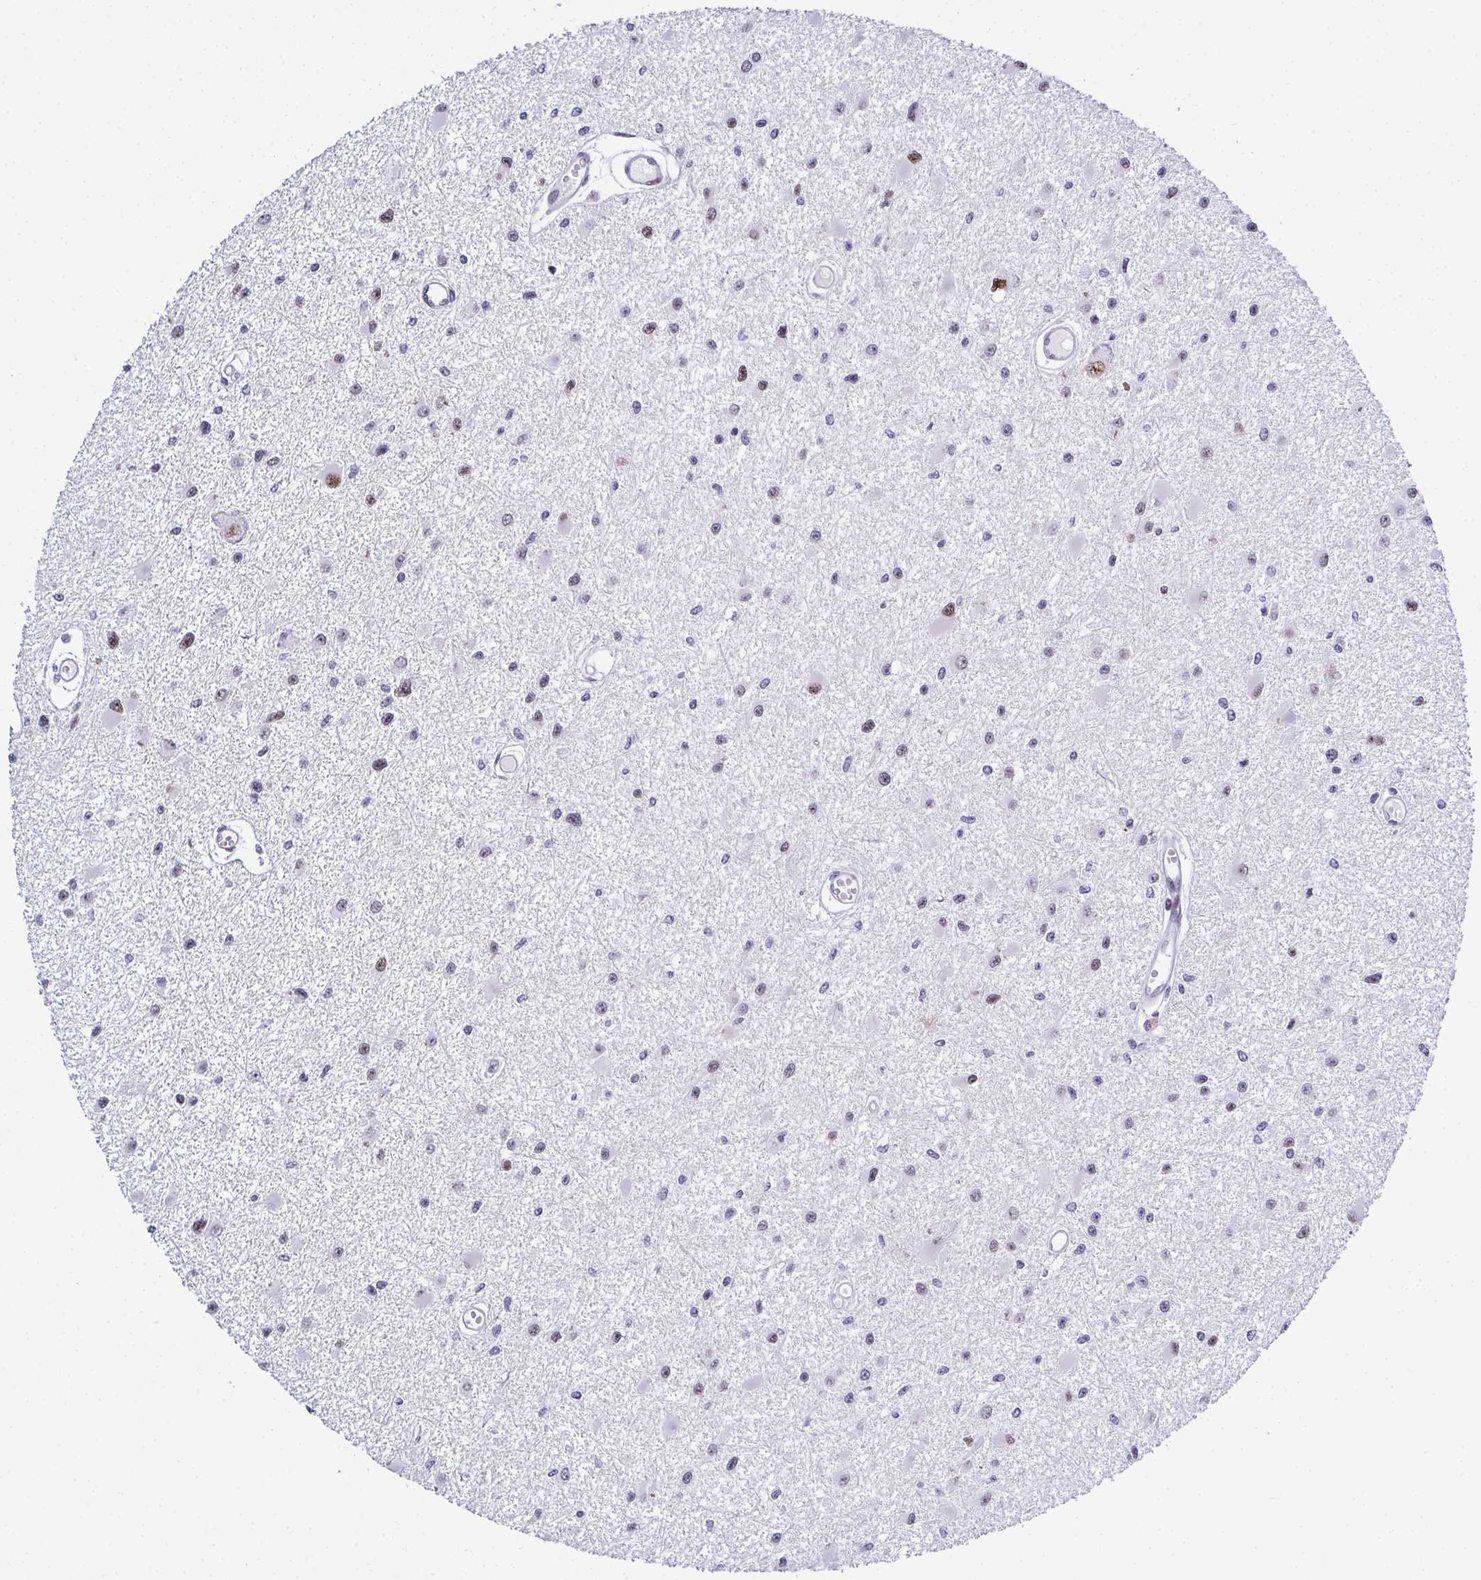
{"staining": {"intensity": "moderate", "quantity": "<25%", "location": "nuclear"}, "tissue": "glioma", "cell_type": "Tumor cells", "image_type": "cancer", "snomed": [{"axis": "morphology", "description": "Glioma, malignant, High grade"}, {"axis": "topography", "description": "Brain"}], "caption": "Moderate nuclear positivity for a protein is present in approximately <25% of tumor cells of high-grade glioma (malignant) using immunohistochemistry.", "gene": "RB1", "patient": {"sex": "male", "age": 54}}